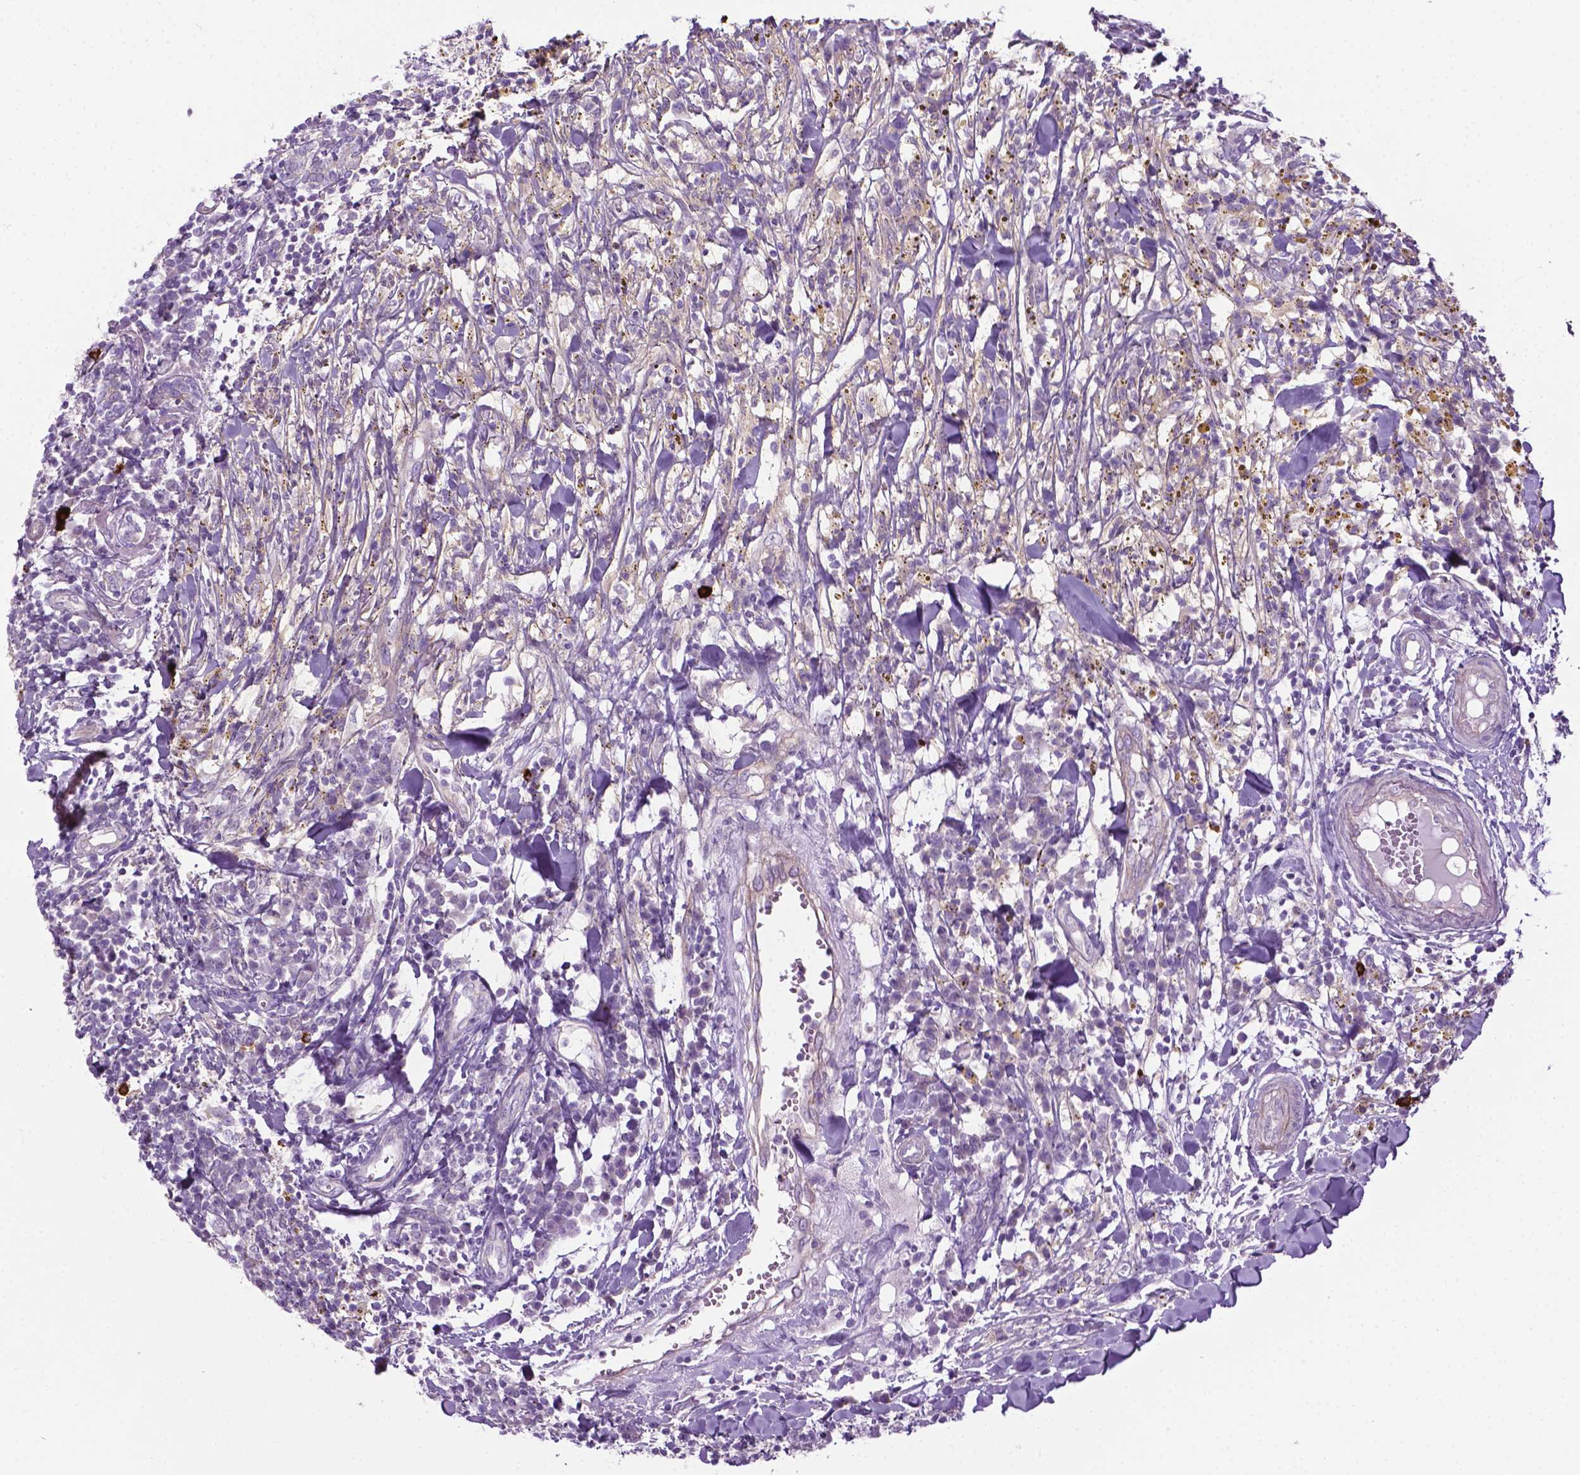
{"staining": {"intensity": "negative", "quantity": "none", "location": "none"}, "tissue": "breast cancer", "cell_type": "Tumor cells", "image_type": "cancer", "snomed": [{"axis": "morphology", "description": "Duct carcinoma"}, {"axis": "topography", "description": "Breast"}], "caption": "Histopathology image shows no protein expression in tumor cells of breast invasive ductal carcinoma tissue.", "gene": "SPECC1L", "patient": {"sex": "female", "age": 30}}